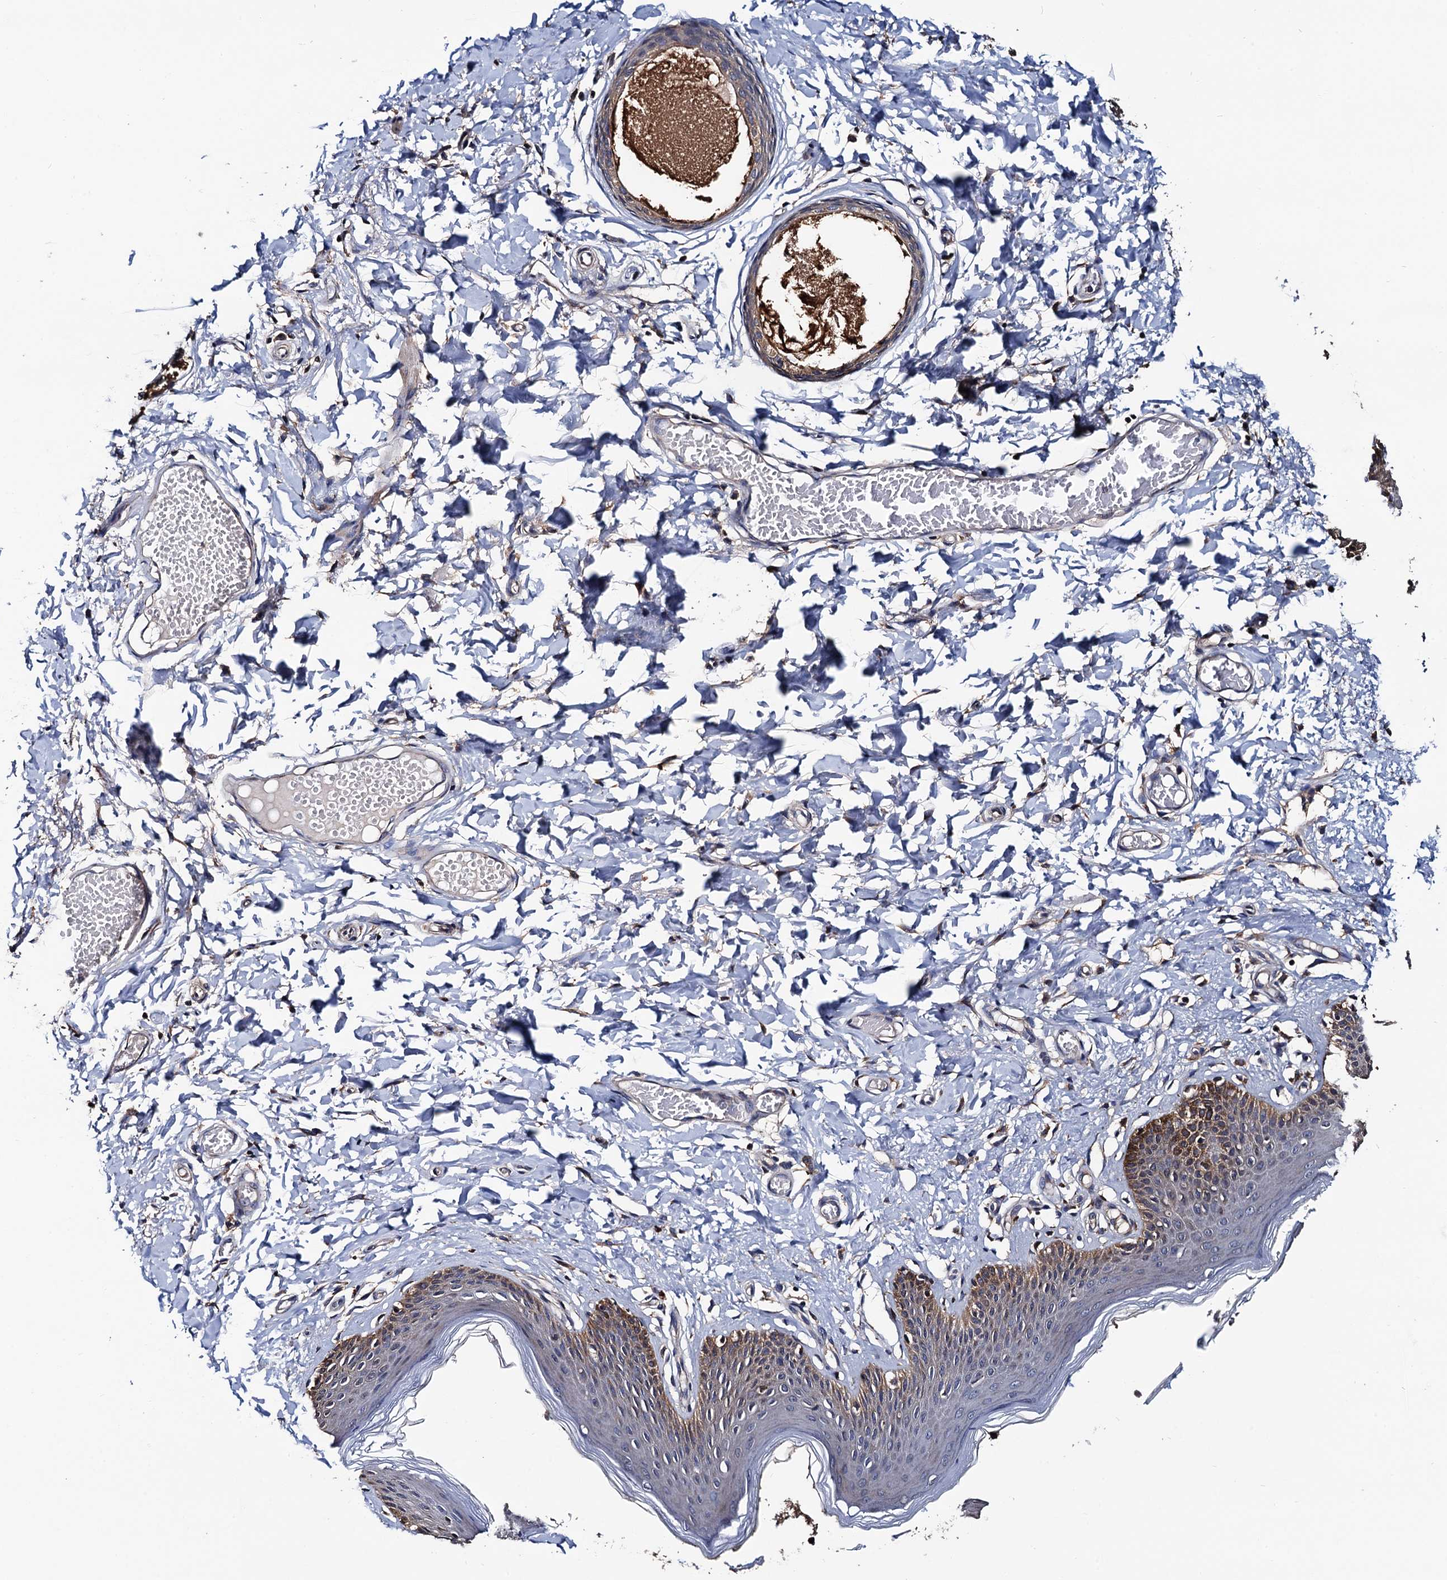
{"staining": {"intensity": "moderate", "quantity": "25%-75%", "location": "cytoplasmic/membranous"}, "tissue": "skin", "cell_type": "Epidermal cells", "image_type": "normal", "snomed": [{"axis": "morphology", "description": "Normal tissue, NOS"}, {"axis": "topography", "description": "Vulva"}], "caption": "Protein staining of normal skin shows moderate cytoplasmic/membranous expression in approximately 25%-75% of epidermal cells.", "gene": "RGS11", "patient": {"sex": "female", "age": 66}}